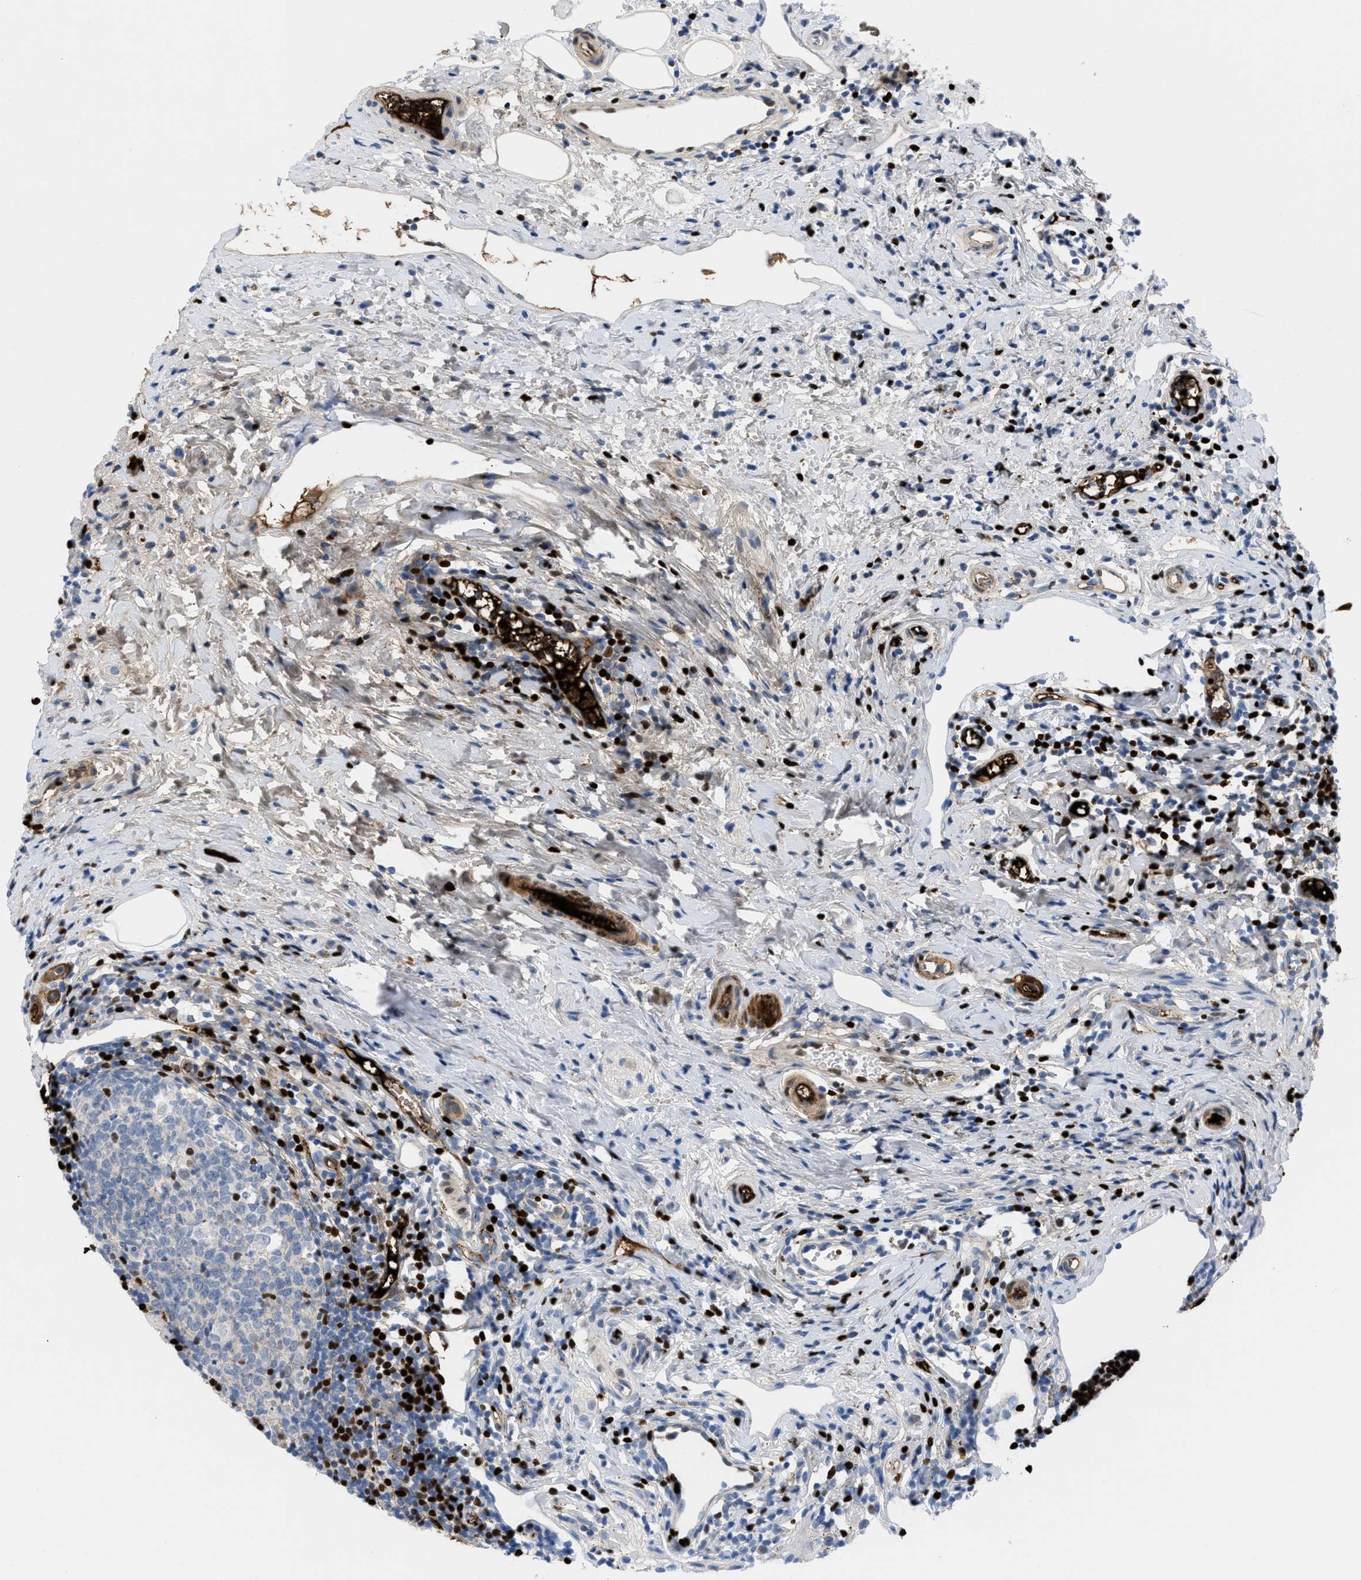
{"staining": {"intensity": "moderate", "quantity": "<25%", "location": "cytoplasmic/membranous"}, "tissue": "appendix", "cell_type": "Glandular cells", "image_type": "normal", "snomed": [{"axis": "morphology", "description": "Normal tissue, NOS"}, {"axis": "topography", "description": "Appendix"}], "caption": "Human appendix stained for a protein (brown) shows moderate cytoplasmic/membranous positive expression in approximately <25% of glandular cells.", "gene": "LEF1", "patient": {"sex": "female", "age": 20}}